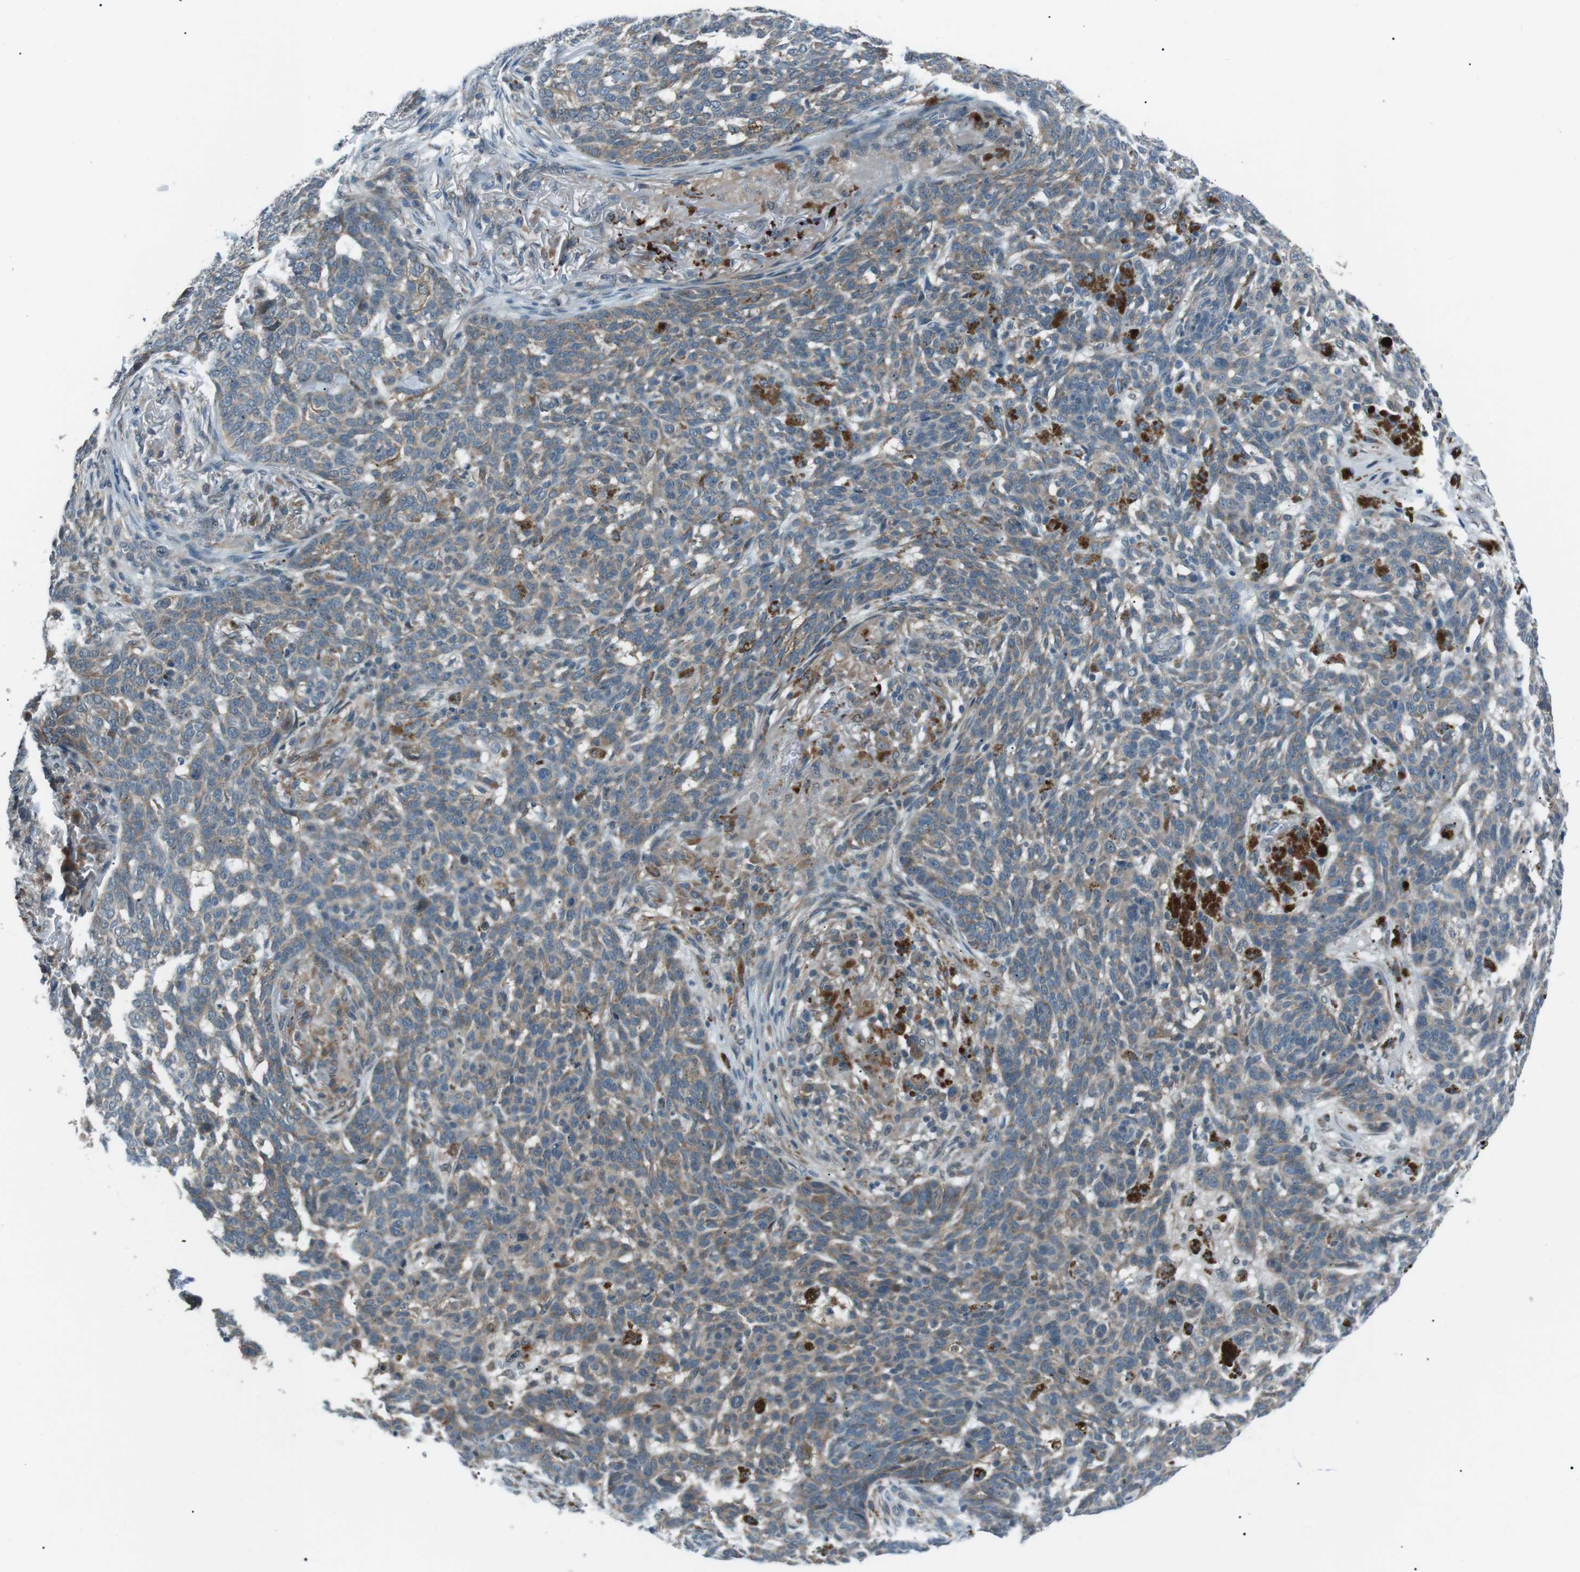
{"staining": {"intensity": "weak", "quantity": "25%-75%", "location": "cytoplasmic/membranous"}, "tissue": "skin cancer", "cell_type": "Tumor cells", "image_type": "cancer", "snomed": [{"axis": "morphology", "description": "Basal cell carcinoma"}, {"axis": "topography", "description": "Skin"}], "caption": "This is a photomicrograph of immunohistochemistry staining of skin basal cell carcinoma, which shows weak positivity in the cytoplasmic/membranous of tumor cells.", "gene": "LRIG2", "patient": {"sex": "male", "age": 85}}